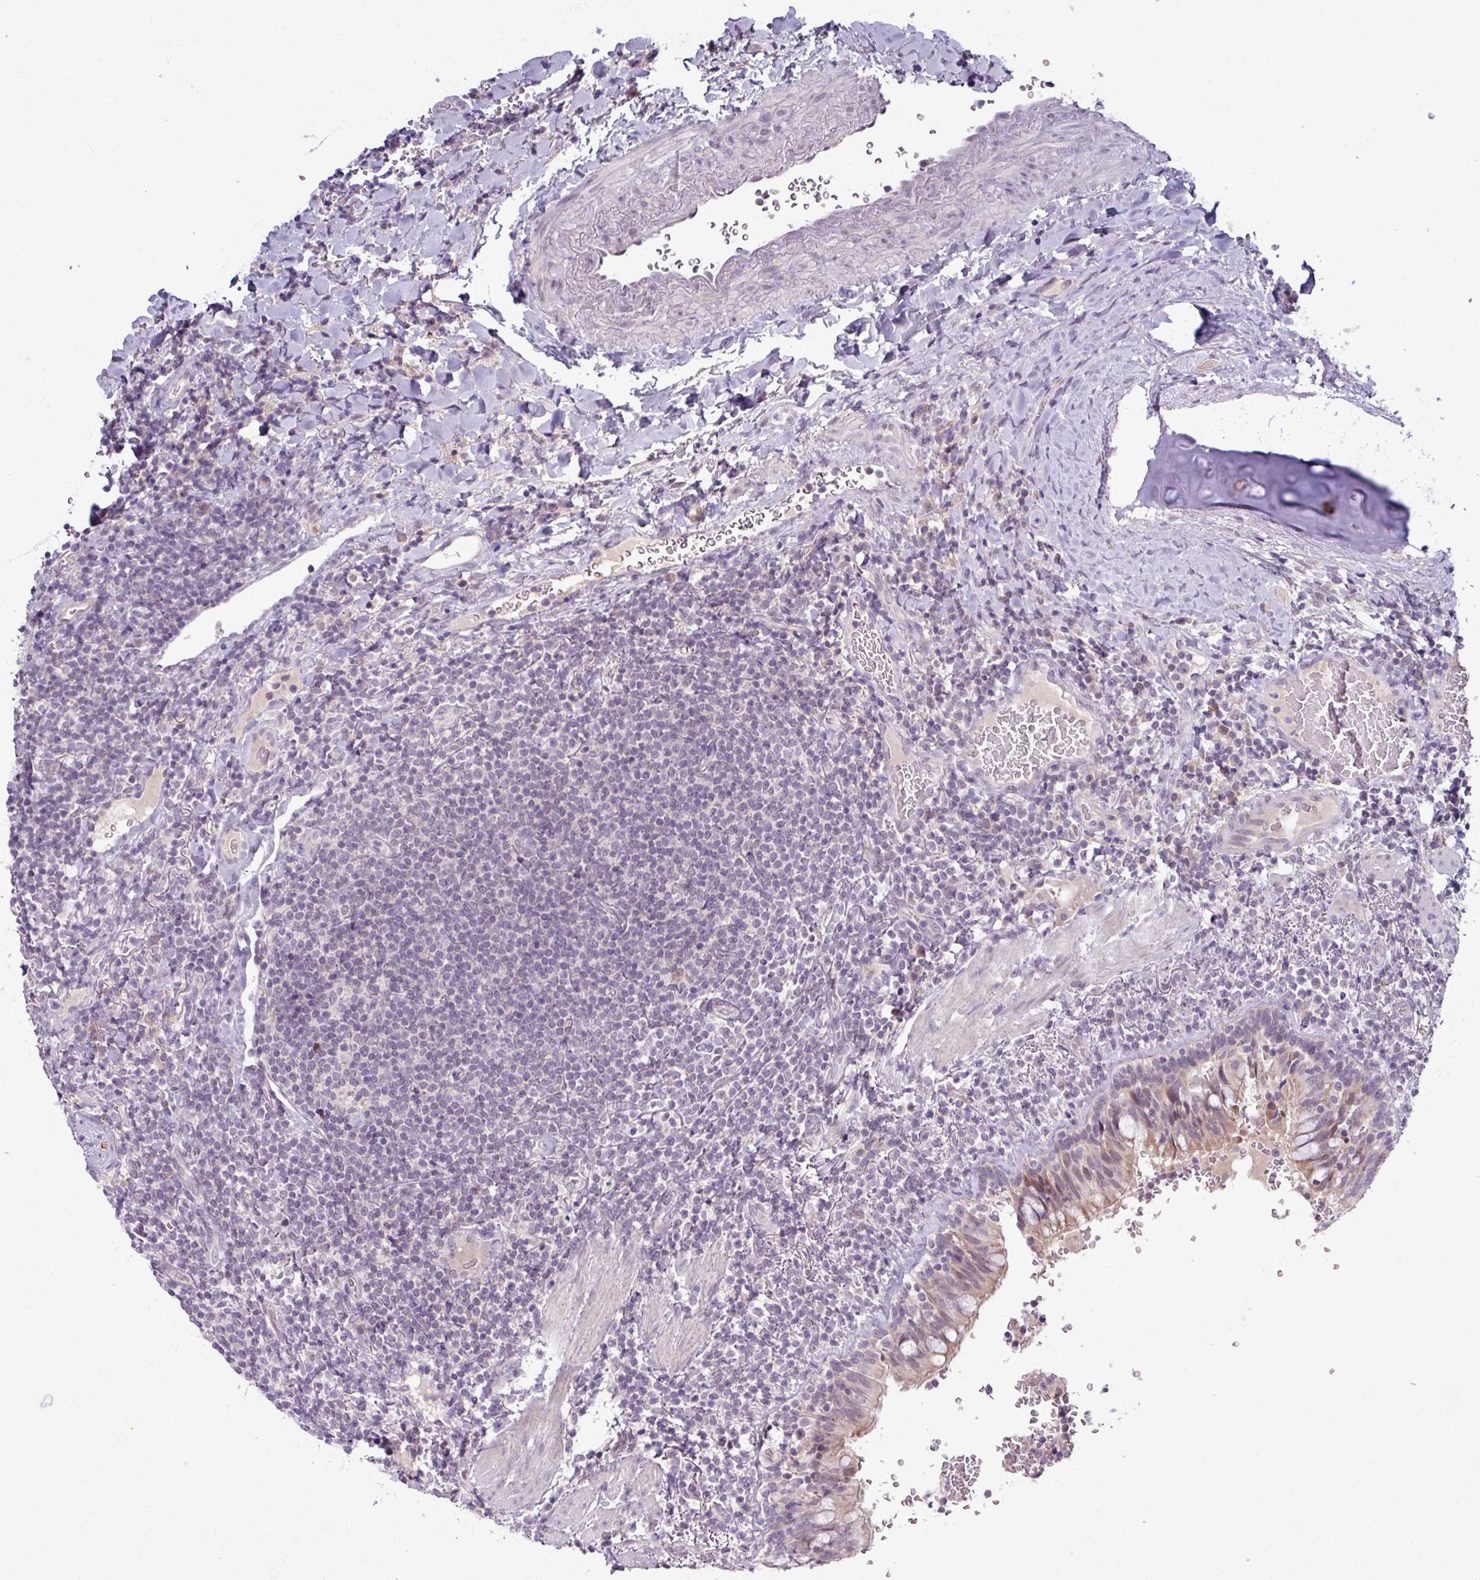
{"staining": {"intensity": "negative", "quantity": "none", "location": "none"}, "tissue": "lymphoma", "cell_type": "Tumor cells", "image_type": "cancer", "snomed": [{"axis": "morphology", "description": "Malignant lymphoma, non-Hodgkin's type, Low grade"}, {"axis": "topography", "description": "Lung"}], "caption": "Tumor cells show no significant staining in lymphoma. (DAB IHC, high magnification).", "gene": "OGFOD3", "patient": {"sex": "female", "age": 71}}